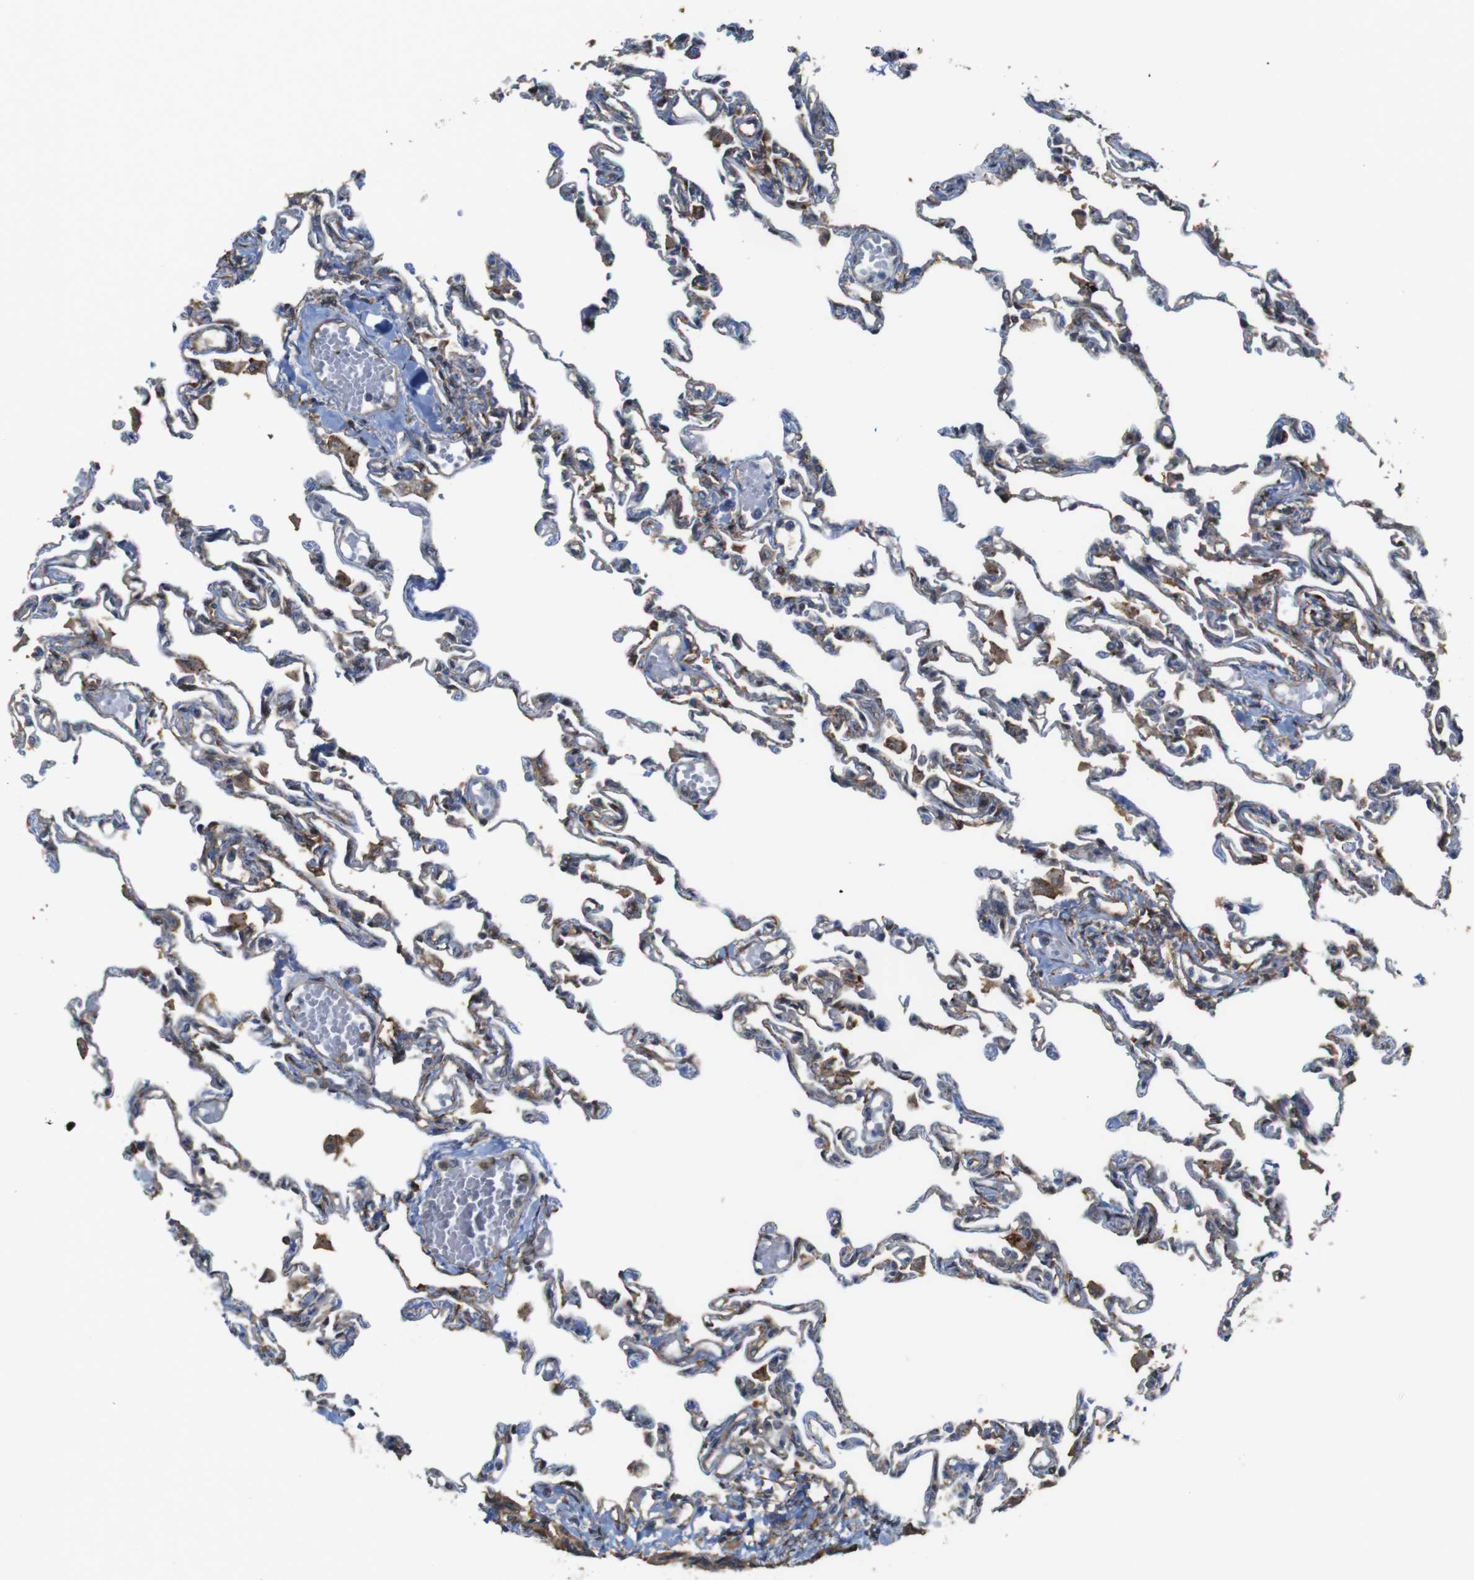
{"staining": {"intensity": "moderate", "quantity": "25%-75%", "location": "cytoplasmic/membranous"}, "tissue": "lung", "cell_type": "Alveolar cells", "image_type": "normal", "snomed": [{"axis": "morphology", "description": "Normal tissue, NOS"}, {"axis": "topography", "description": "Lung"}], "caption": "Immunohistochemistry (IHC) histopathology image of benign lung: lung stained using IHC shows medium levels of moderate protein expression localized specifically in the cytoplasmic/membranous of alveolar cells, appearing as a cytoplasmic/membranous brown color.", "gene": "PCOLCE2", "patient": {"sex": "male", "age": 21}}